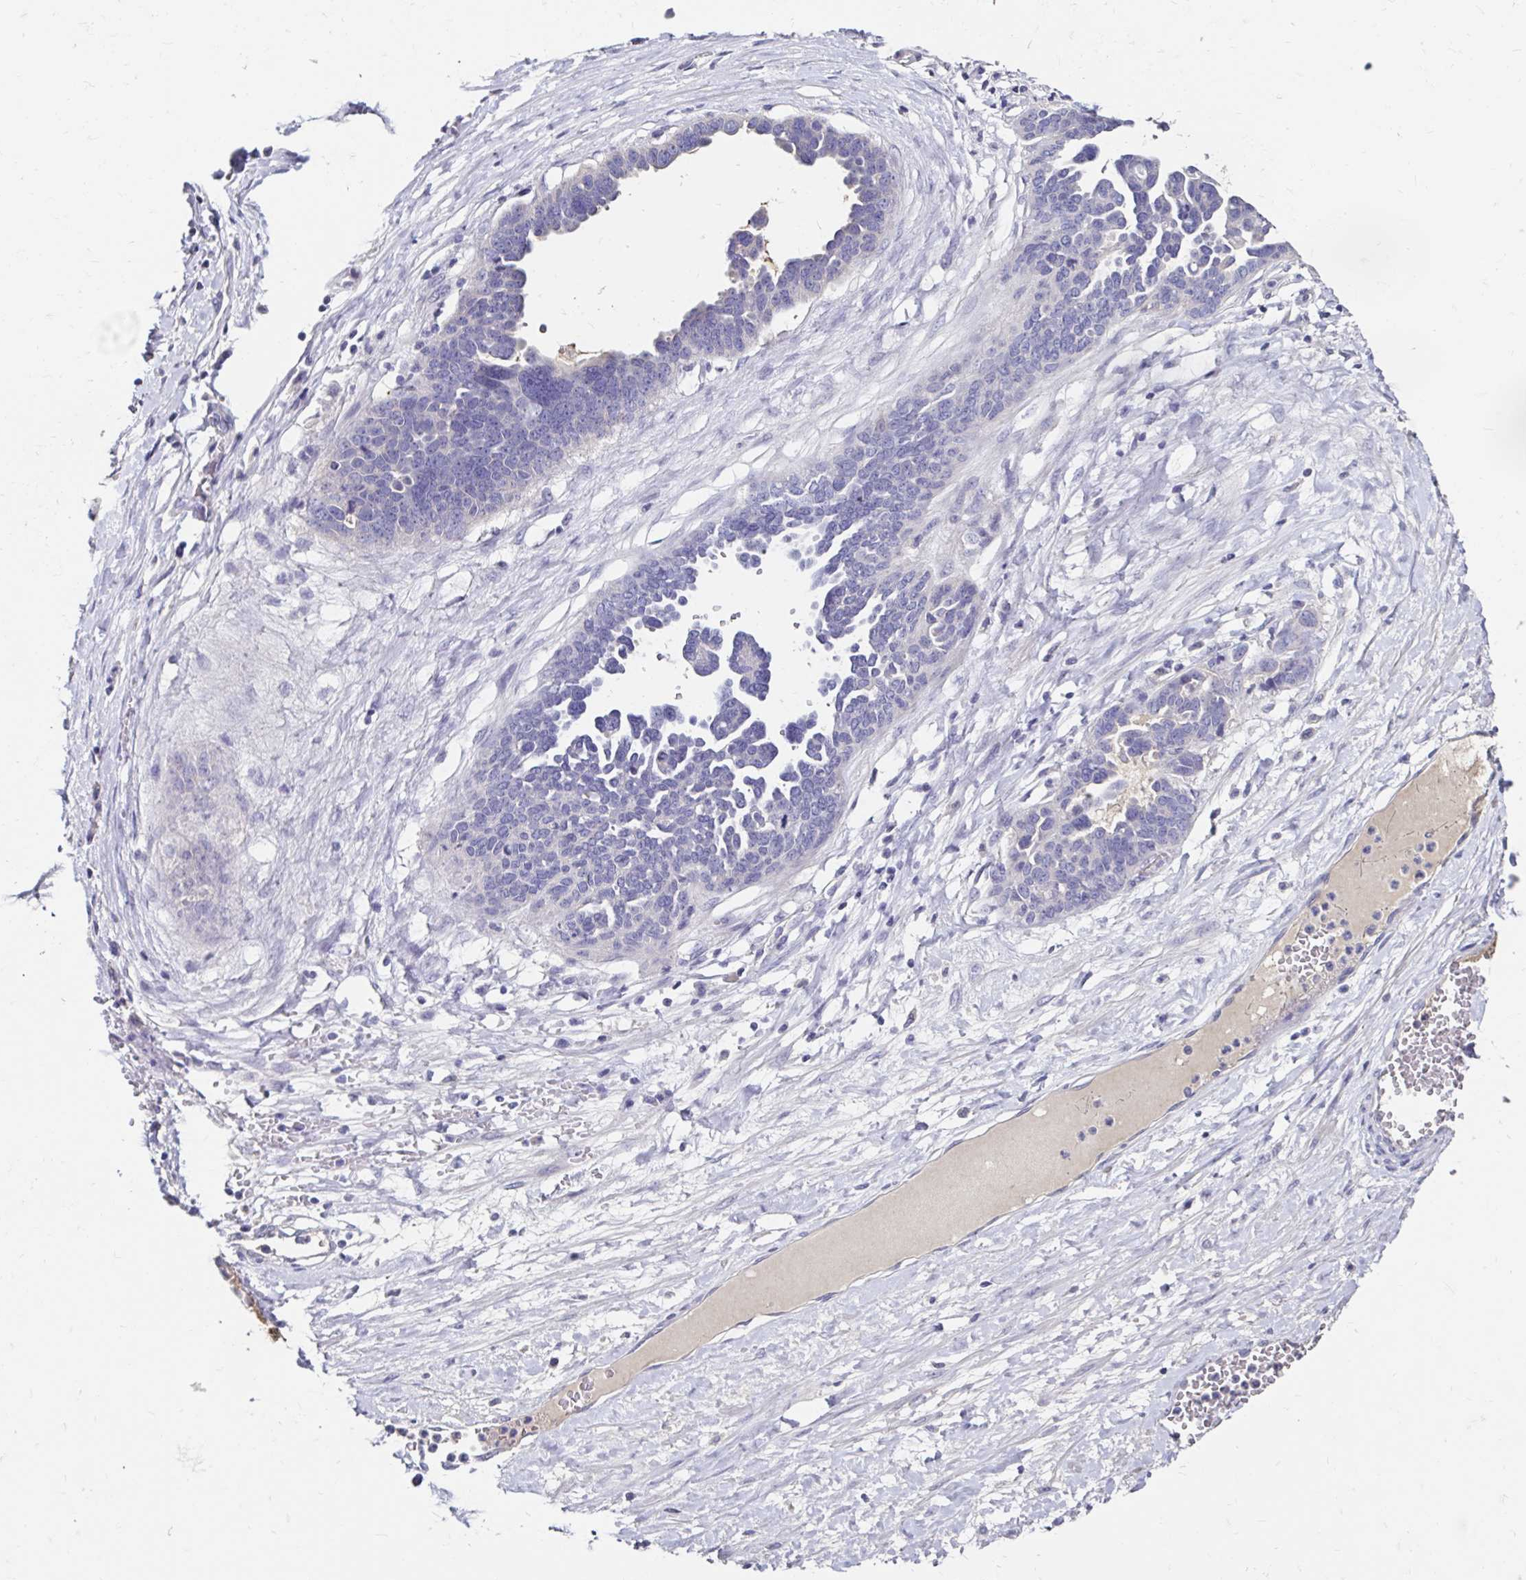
{"staining": {"intensity": "negative", "quantity": "none", "location": "none"}, "tissue": "ovarian cancer", "cell_type": "Tumor cells", "image_type": "cancer", "snomed": [{"axis": "morphology", "description": "Cystadenocarcinoma, serous, NOS"}, {"axis": "topography", "description": "Ovary"}], "caption": "Ovarian serous cystadenocarcinoma was stained to show a protein in brown. There is no significant staining in tumor cells.", "gene": "SCG3", "patient": {"sex": "female", "age": 54}}